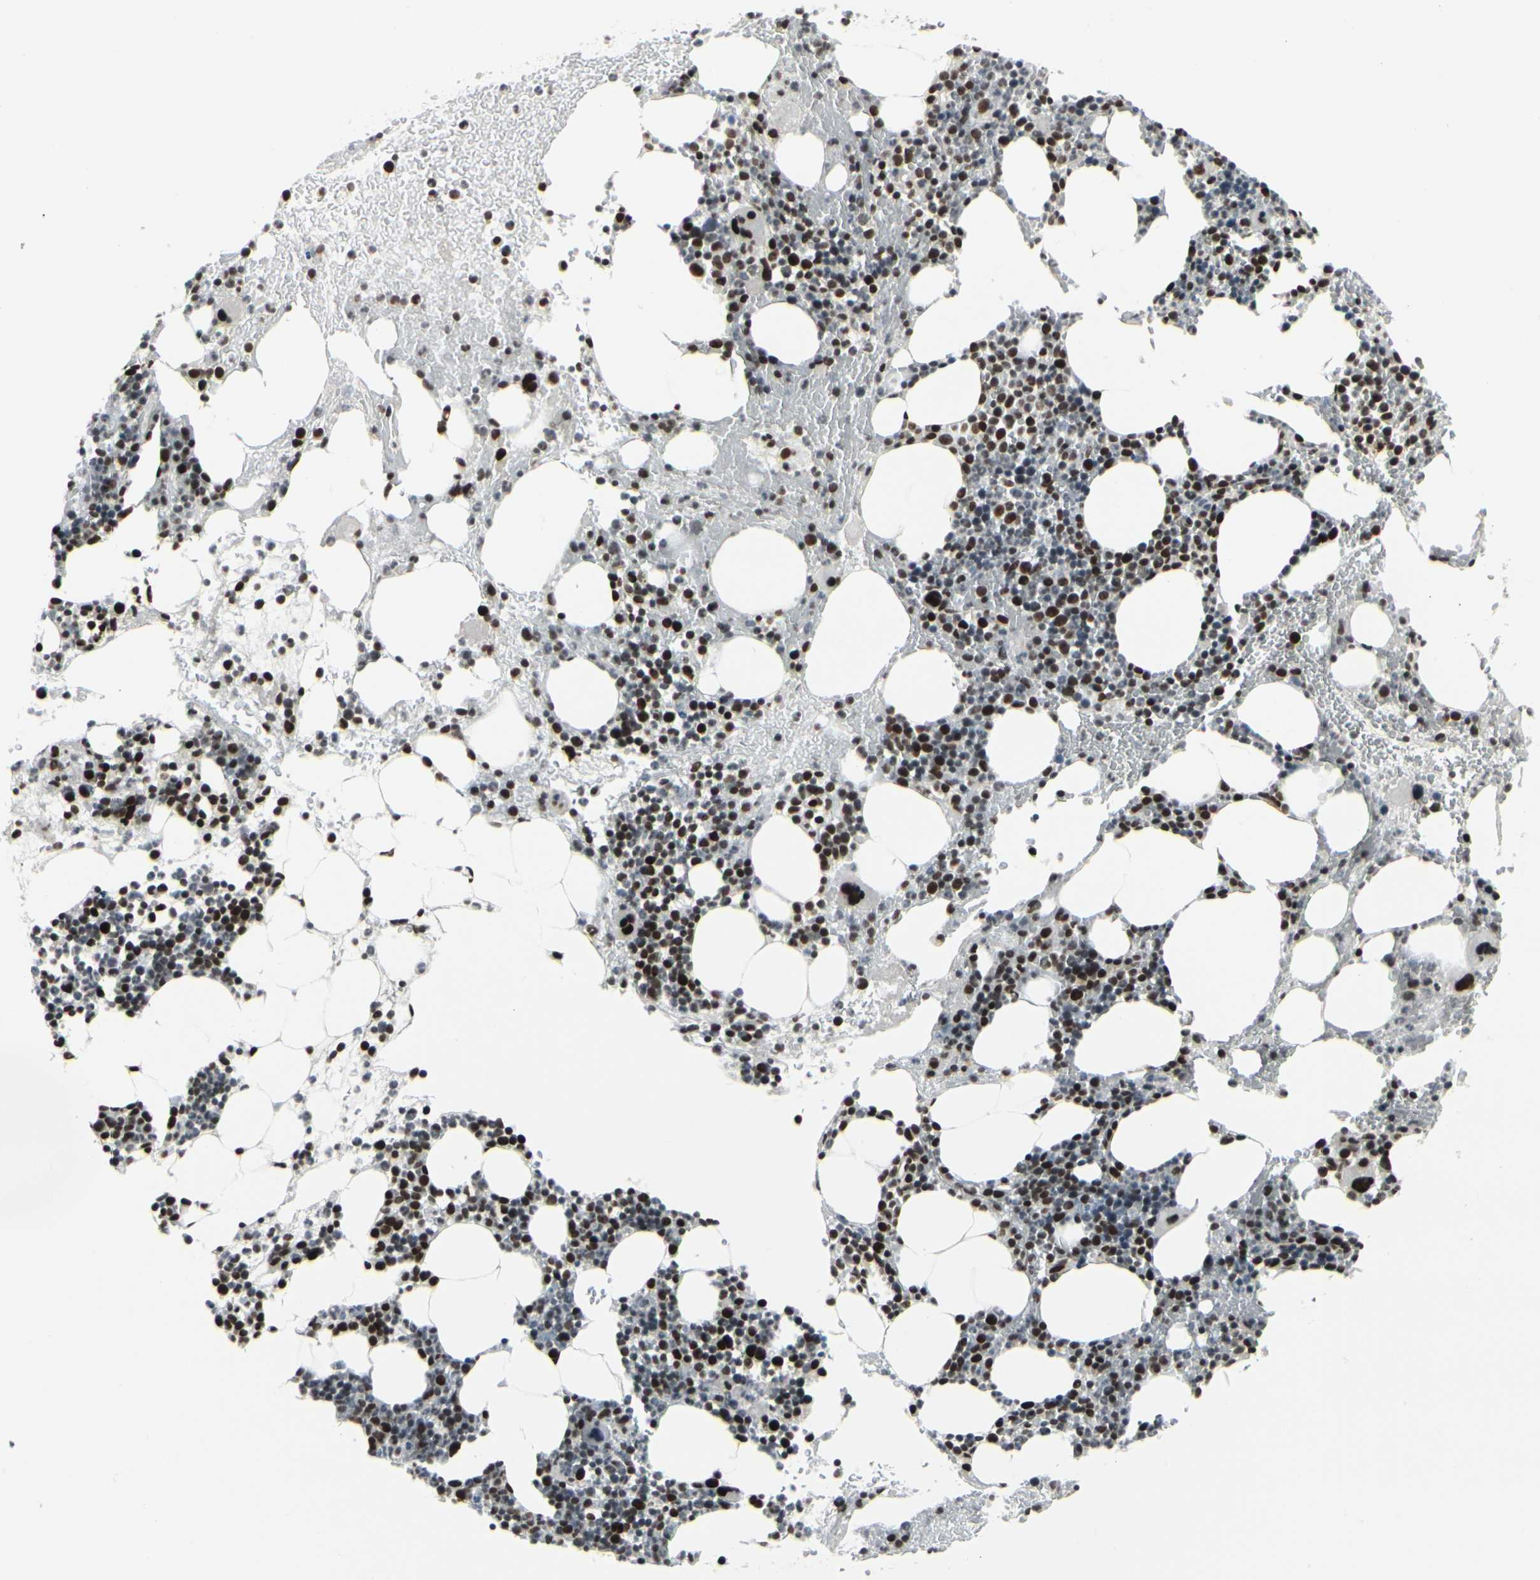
{"staining": {"intensity": "strong", "quantity": ">75%", "location": "nuclear"}, "tissue": "bone marrow", "cell_type": "Hematopoietic cells", "image_type": "normal", "snomed": [{"axis": "morphology", "description": "Normal tissue, NOS"}, {"axis": "topography", "description": "Bone marrow"}], "caption": "Hematopoietic cells show high levels of strong nuclear staining in approximately >75% of cells in normal human bone marrow. Immunohistochemistry (ihc) stains the protein in brown and the nuclei are stained blue.", "gene": "HMG20A", "patient": {"sex": "male", "age": 82}}